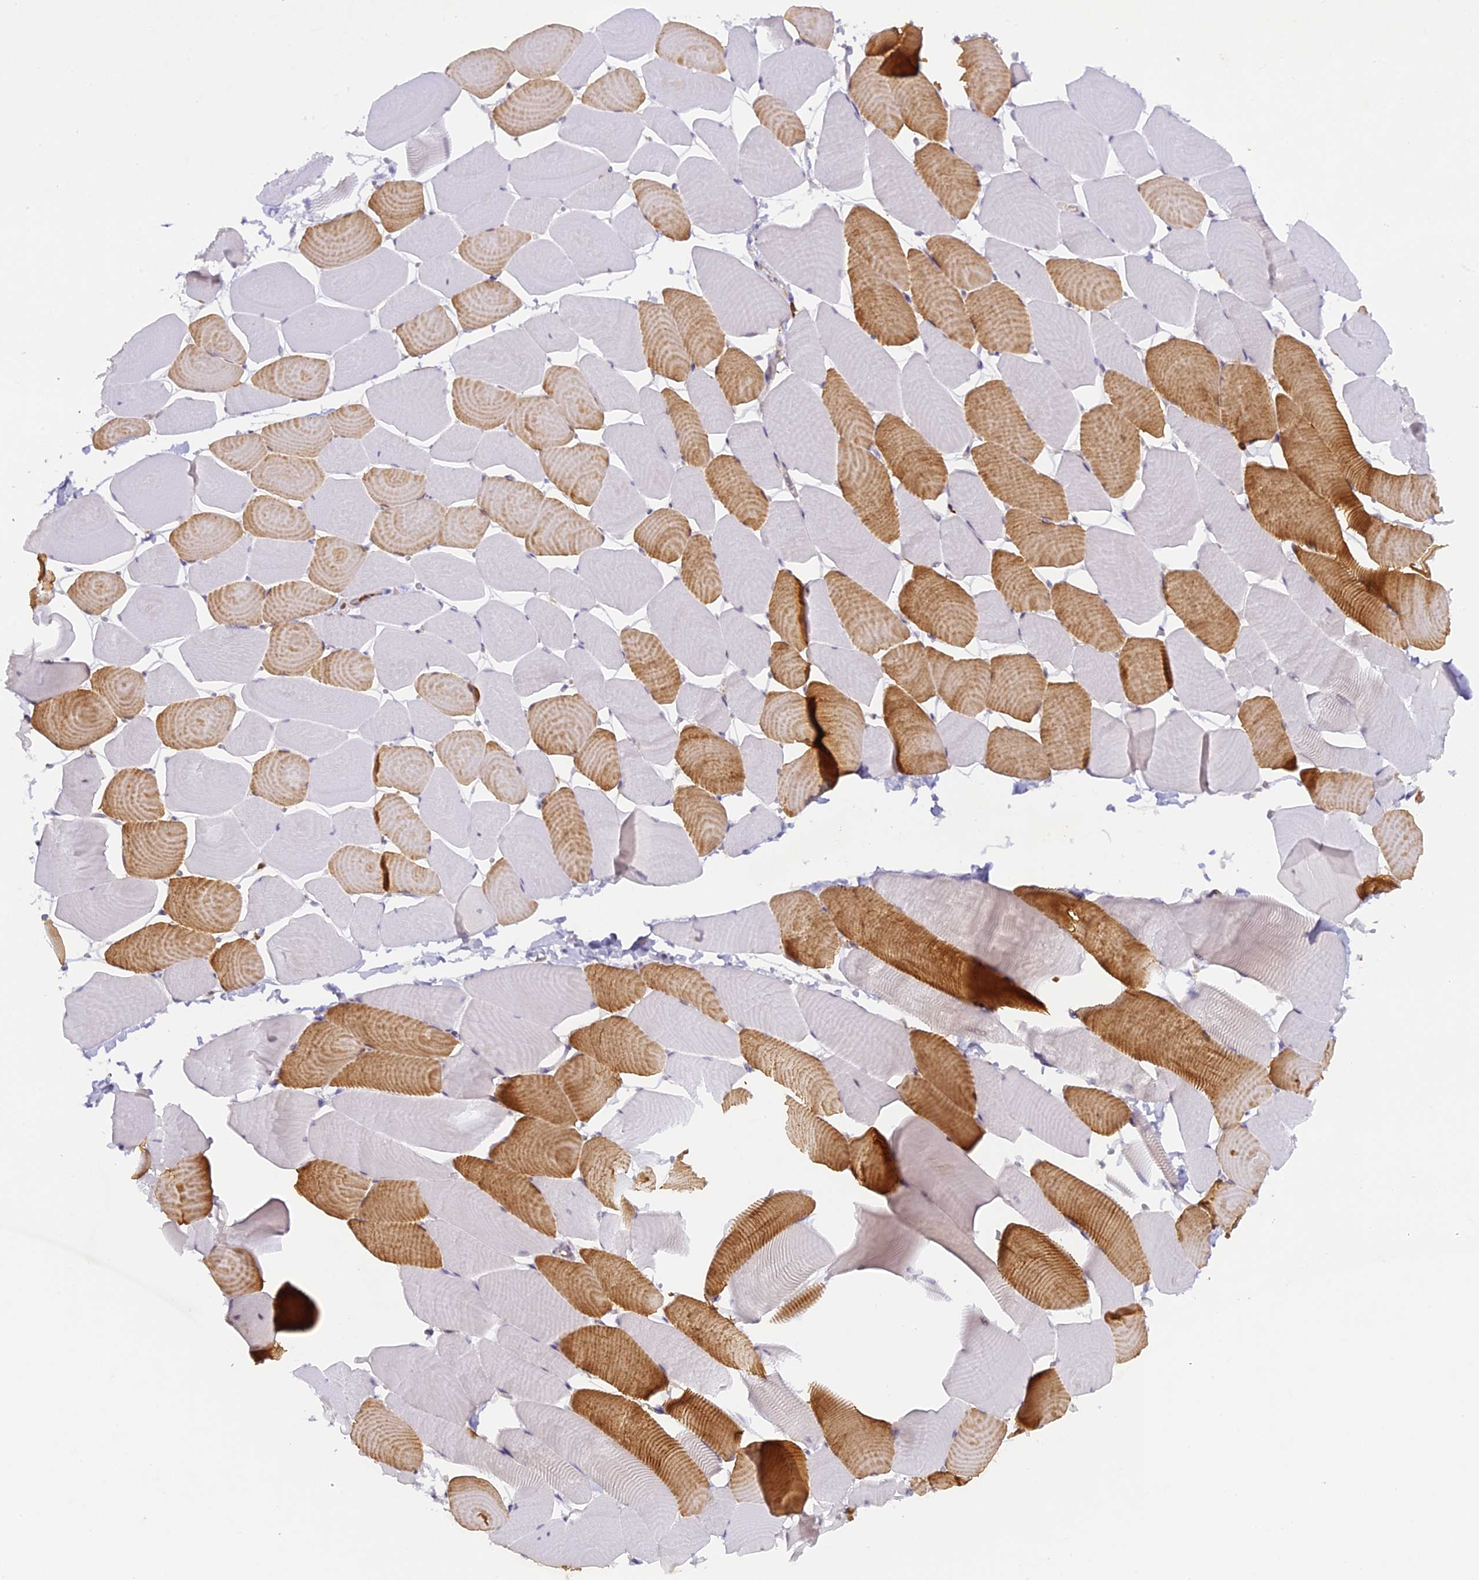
{"staining": {"intensity": "strong", "quantity": "25%-75%", "location": "cytoplasmic/membranous"}, "tissue": "skeletal muscle", "cell_type": "Myocytes", "image_type": "normal", "snomed": [{"axis": "morphology", "description": "Normal tissue, NOS"}, {"axis": "topography", "description": "Skeletal muscle"}], "caption": "DAB (3,3'-diaminobenzidine) immunohistochemical staining of unremarkable skeletal muscle exhibits strong cytoplasmic/membranous protein positivity in about 25%-75% of myocytes.", "gene": "FYB1", "patient": {"sex": "male", "age": 25}}